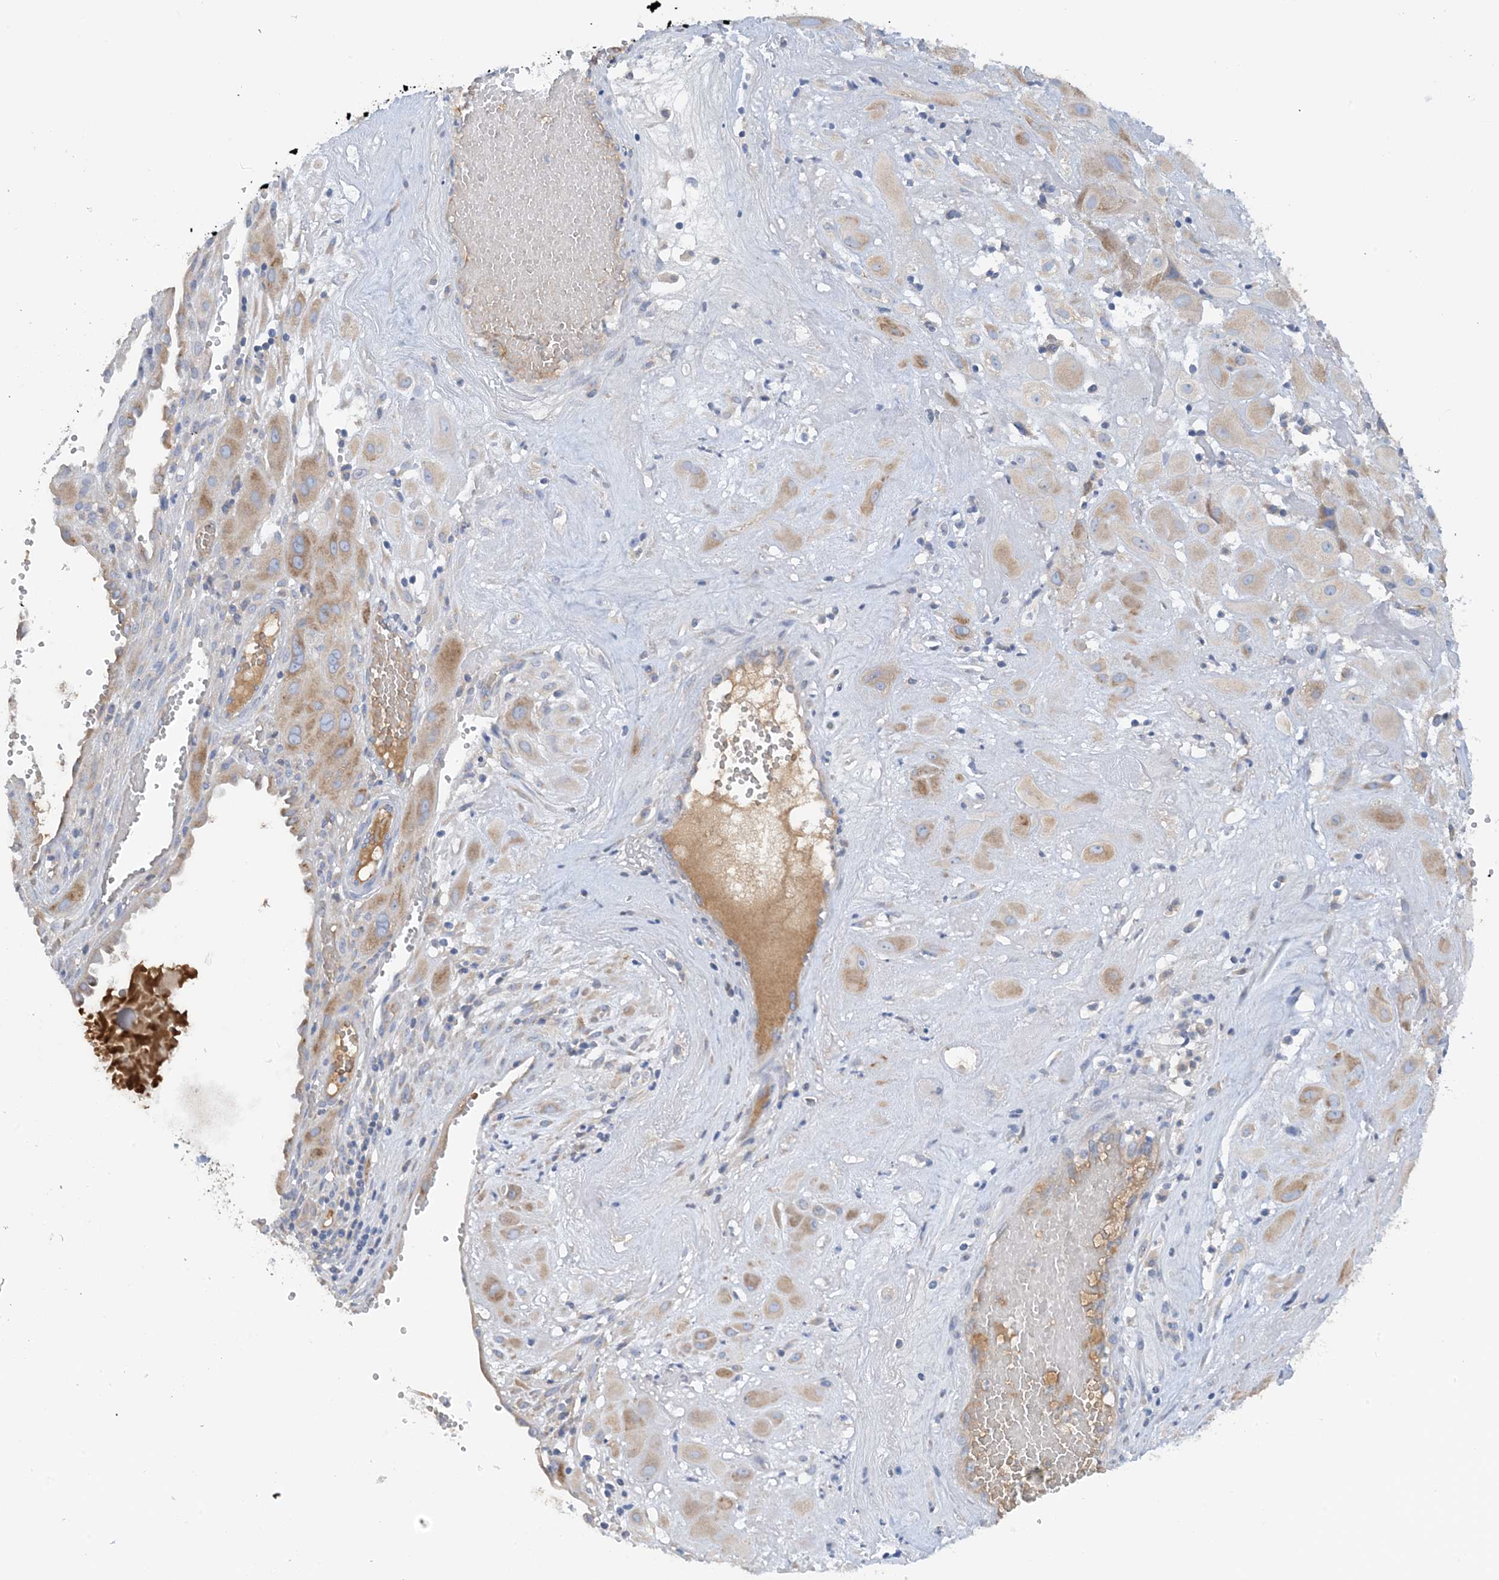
{"staining": {"intensity": "moderate", "quantity": "25%-75%", "location": "cytoplasmic/membranous"}, "tissue": "cervical cancer", "cell_type": "Tumor cells", "image_type": "cancer", "snomed": [{"axis": "morphology", "description": "Squamous cell carcinoma, NOS"}, {"axis": "topography", "description": "Cervix"}], "caption": "Cervical cancer (squamous cell carcinoma) tissue exhibits moderate cytoplasmic/membranous staining in about 25%-75% of tumor cells, visualized by immunohistochemistry.", "gene": "SLC5A11", "patient": {"sex": "female", "age": 34}}